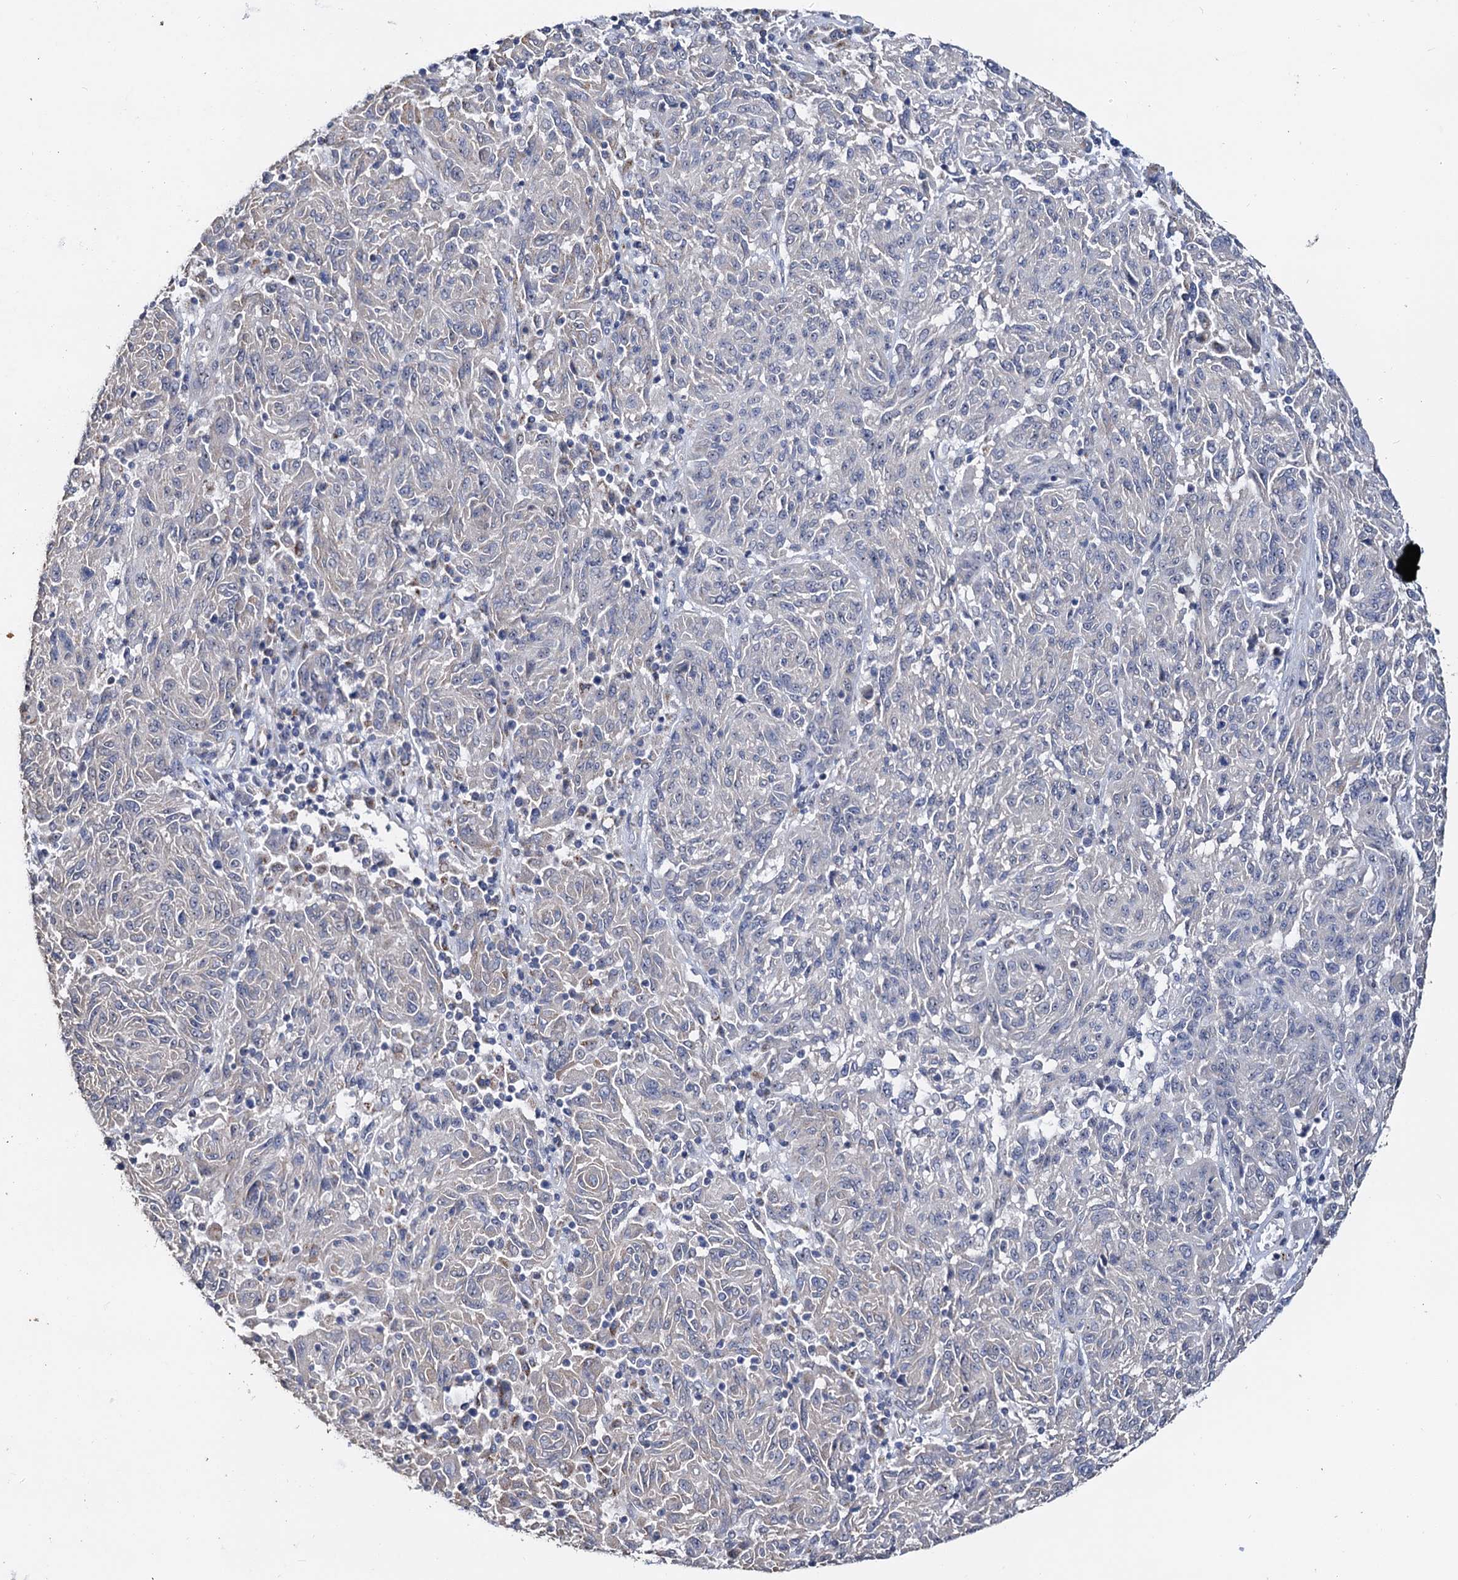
{"staining": {"intensity": "negative", "quantity": "none", "location": "none"}, "tissue": "melanoma", "cell_type": "Tumor cells", "image_type": "cancer", "snomed": [{"axis": "morphology", "description": "Malignant melanoma, NOS"}, {"axis": "topography", "description": "Skin"}], "caption": "This image is of malignant melanoma stained with immunohistochemistry to label a protein in brown with the nuclei are counter-stained blue. There is no staining in tumor cells.", "gene": "C2CD3", "patient": {"sex": "male", "age": 53}}